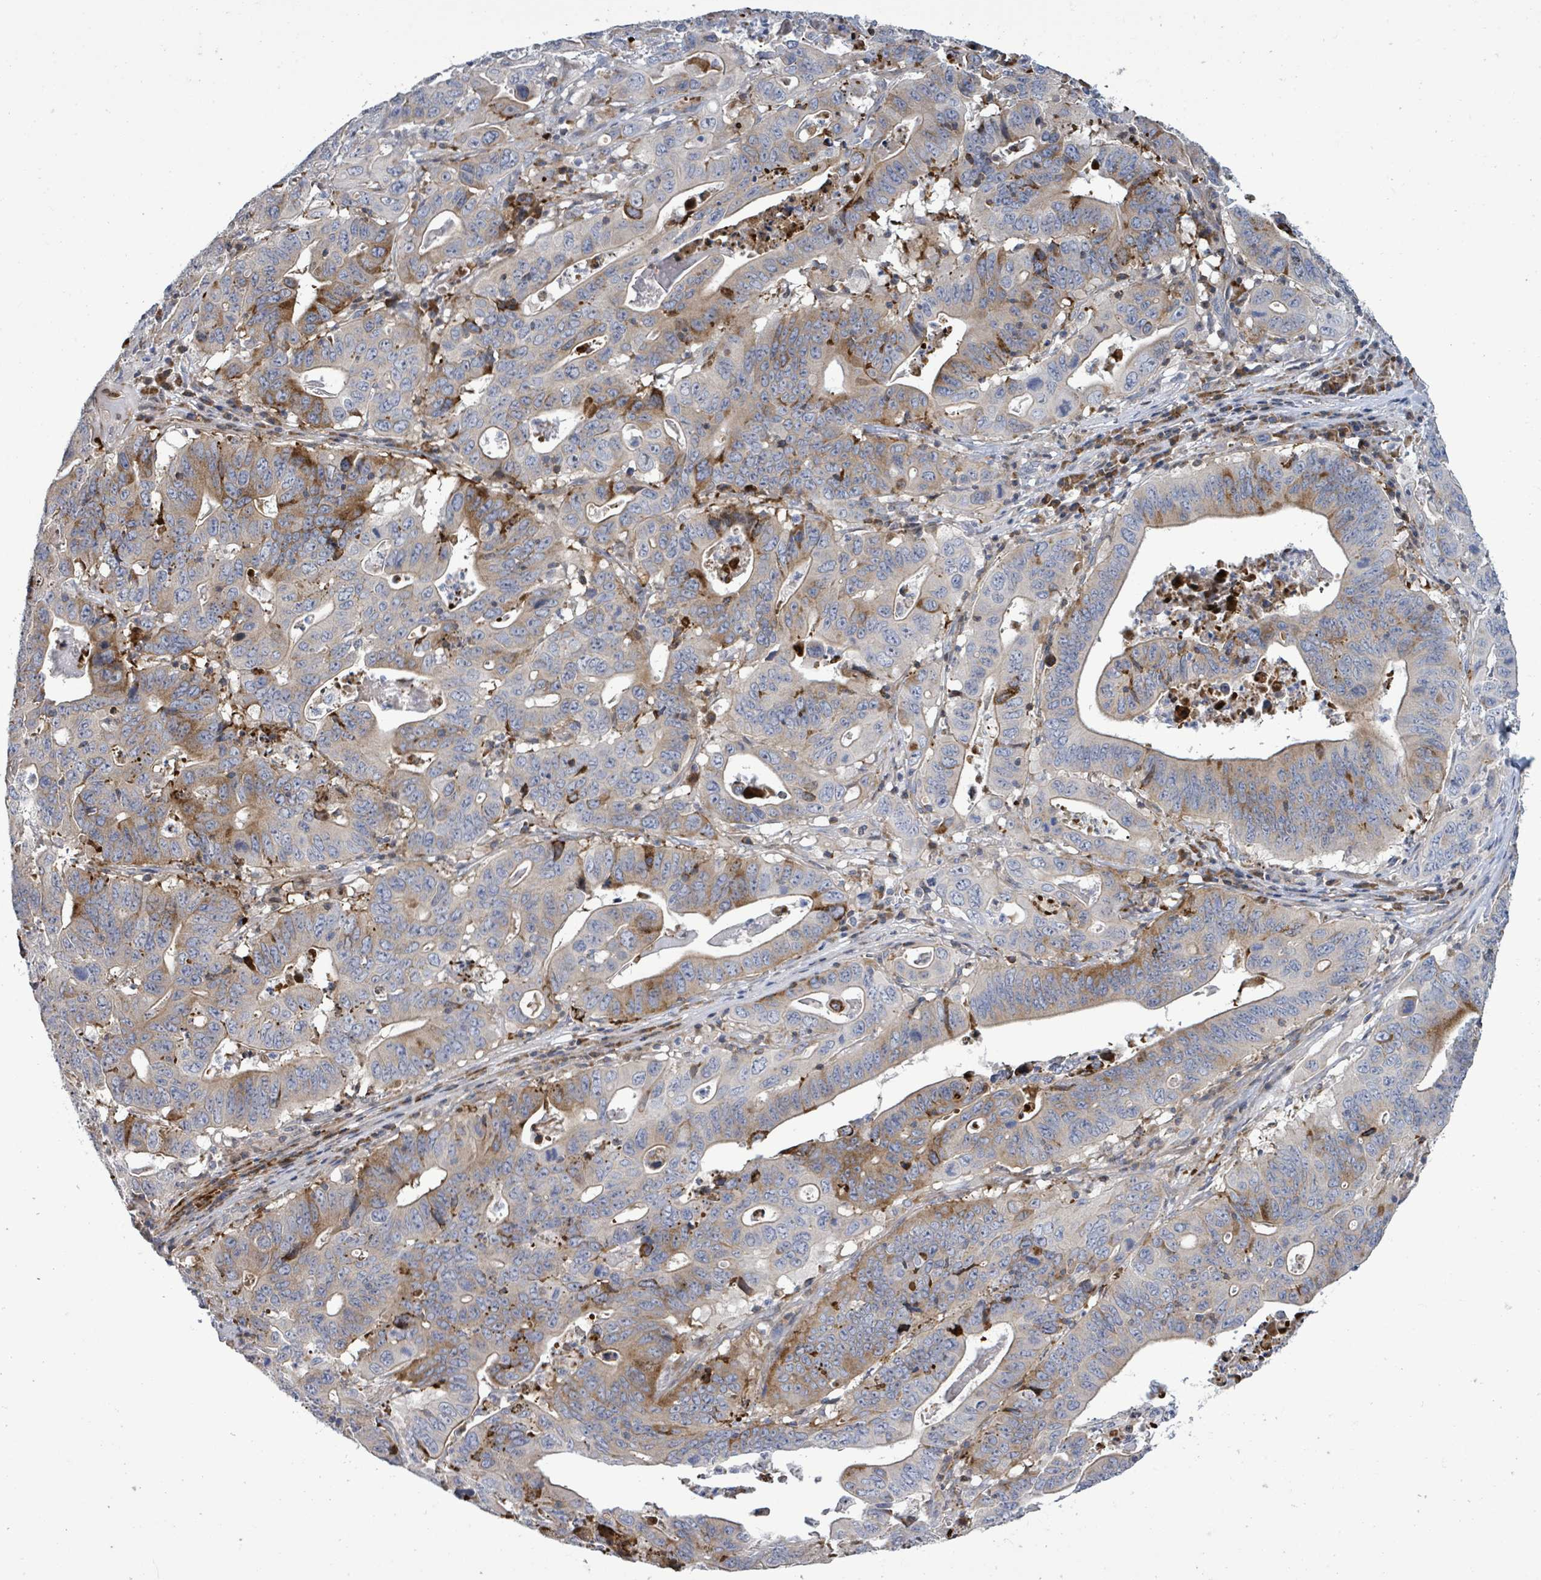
{"staining": {"intensity": "weak", "quantity": "<25%", "location": "cytoplasmic/membranous"}, "tissue": "lung cancer", "cell_type": "Tumor cells", "image_type": "cancer", "snomed": [{"axis": "morphology", "description": "Adenocarcinoma, NOS"}, {"axis": "topography", "description": "Lung"}], "caption": "Tumor cells are negative for protein expression in human lung cancer (adenocarcinoma).", "gene": "LILRA4", "patient": {"sex": "female", "age": 60}}